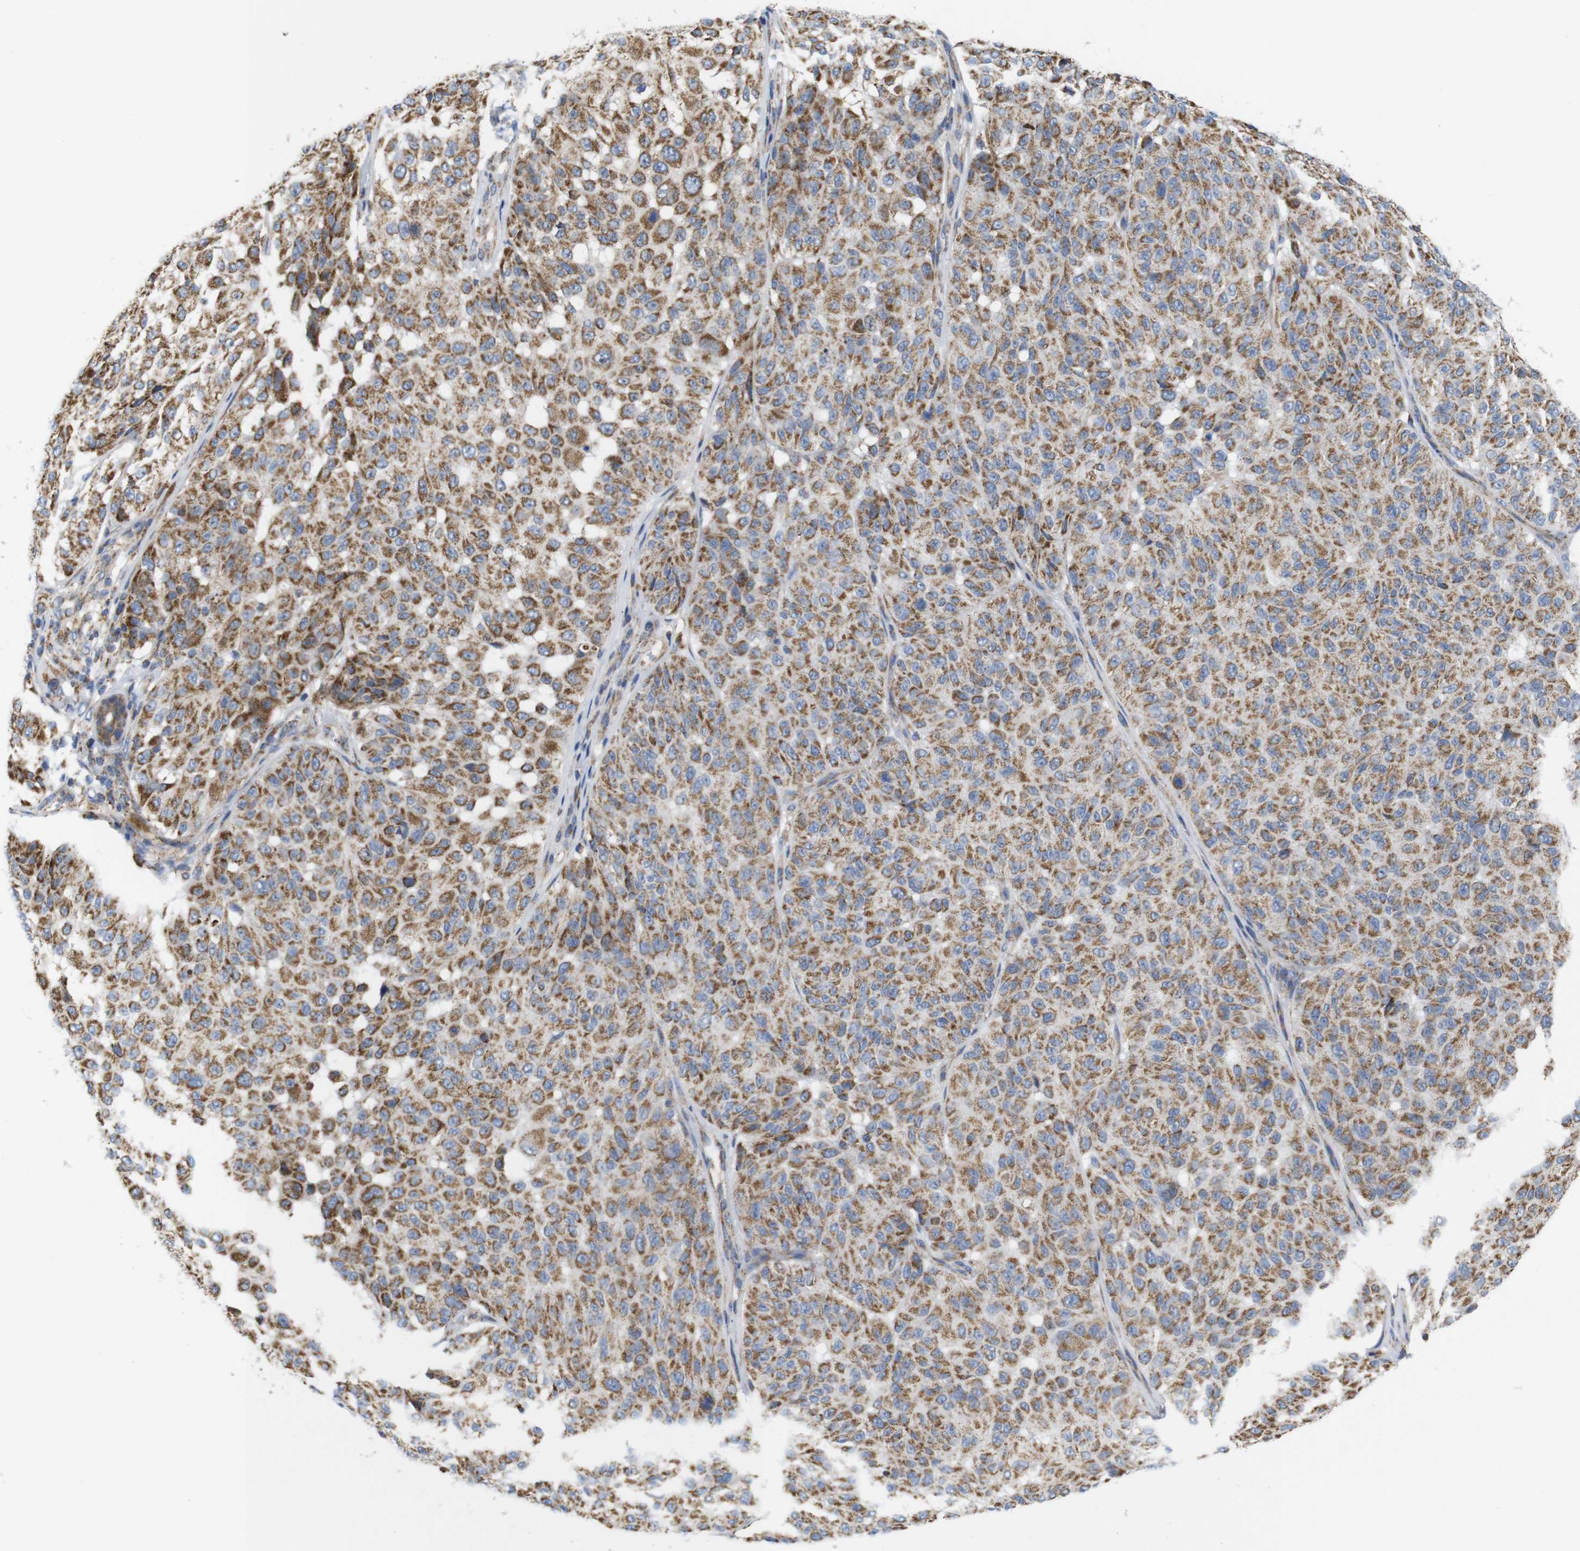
{"staining": {"intensity": "moderate", "quantity": ">75%", "location": "cytoplasmic/membranous"}, "tissue": "melanoma", "cell_type": "Tumor cells", "image_type": "cancer", "snomed": [{"axis": "morphology", "description": "Malignant melanoma, NOS"}, {"axis": "topography", "description": "Skin"}], "caption": "IHC image of neoplastic tissue: malignant melanoma stained using IHC displays medium levels of moderate protein expression localized specifically in the cytoplasmic/membranous of tumor cells, appearing as a cytoplasmic/membranous brown color.", "gene": "FAM171B", "patient": {"sex": "female", "age": 46}}